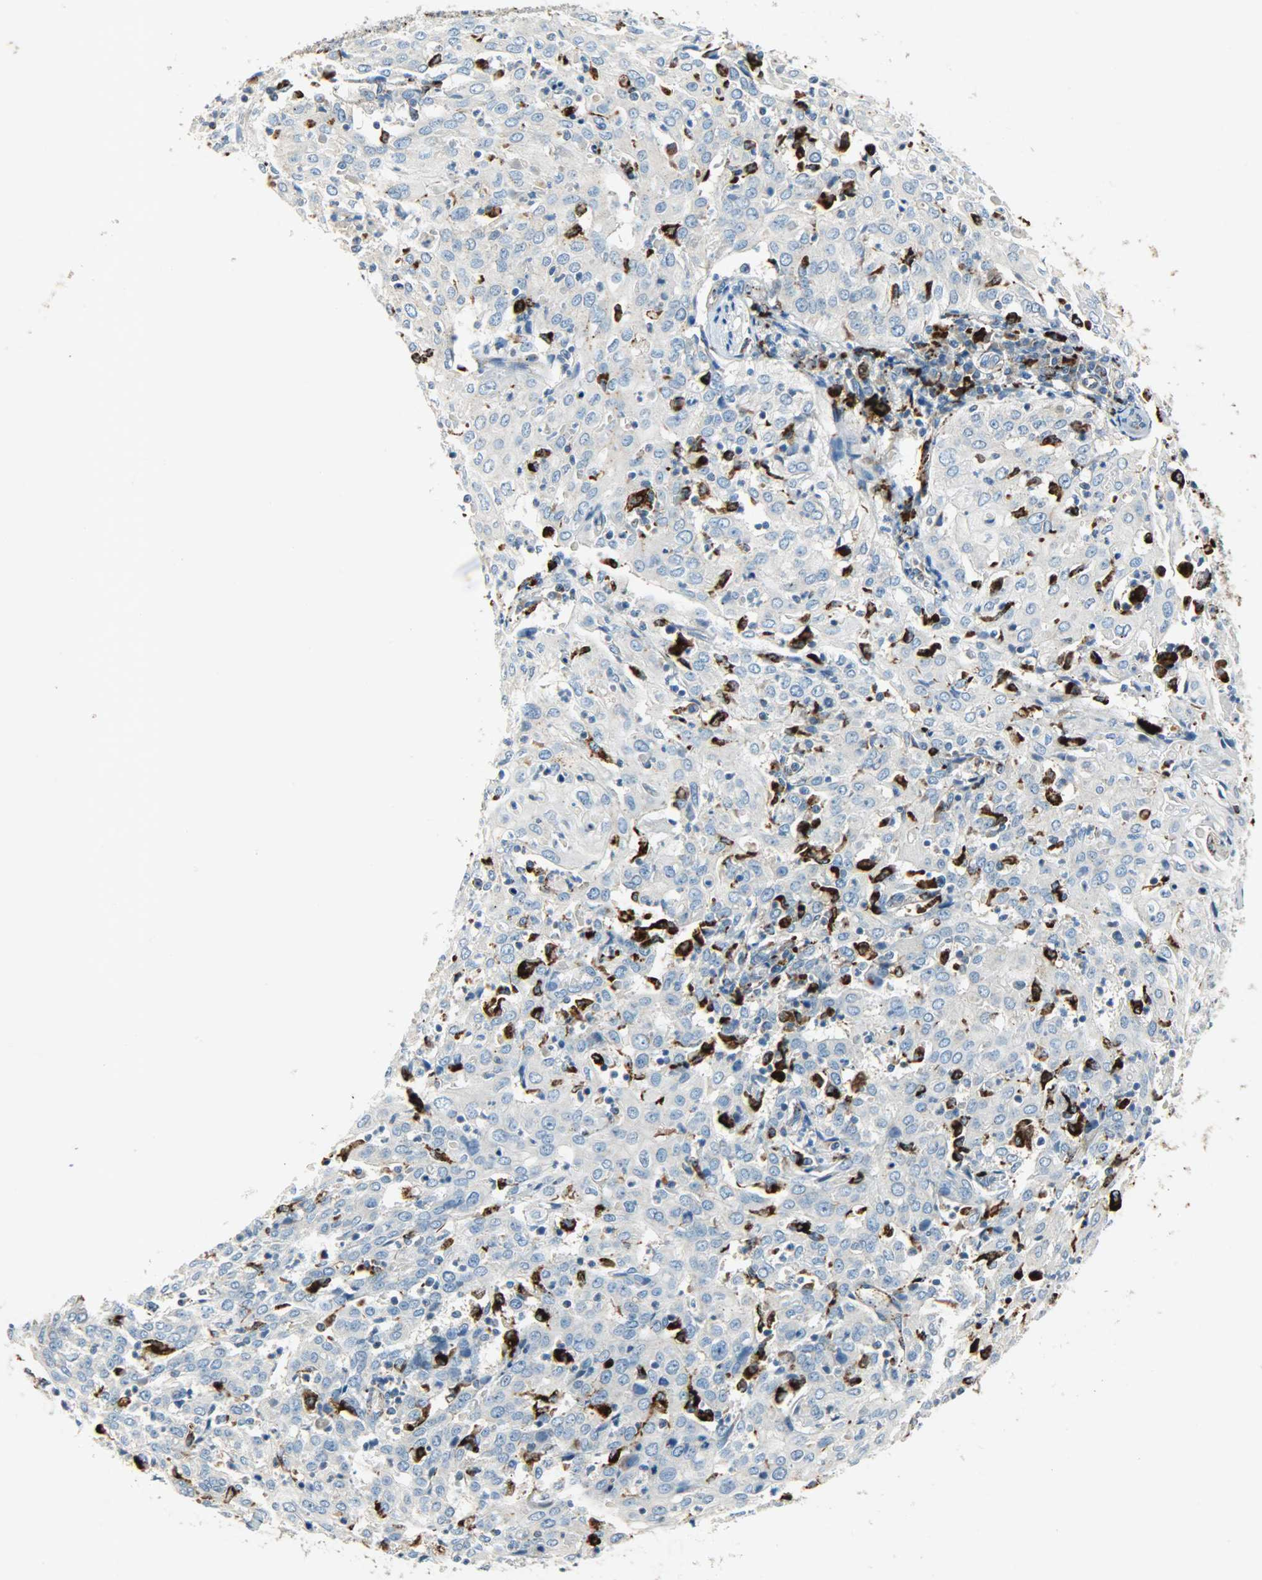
{"staining": {"intensity": "negative", "quantity": "none", "location": "none"}, "tissue": "cervical cancer", "cell_type": "Tumor cells", "image_type": "cancer", "snomed": [{"axis": "morphology", "description": "Squamous cell carcinoma, NOS"}, {"axis": "topography", "description": "Cervix"}], "caption": "This is a histopathology image of immunohistochemistry staining of cervical cancer (squamous cell carcinoma), which shows no expression in tumor cells.", "gene": "ASAH1", "patient": {"sex": "female", "age": 39}}